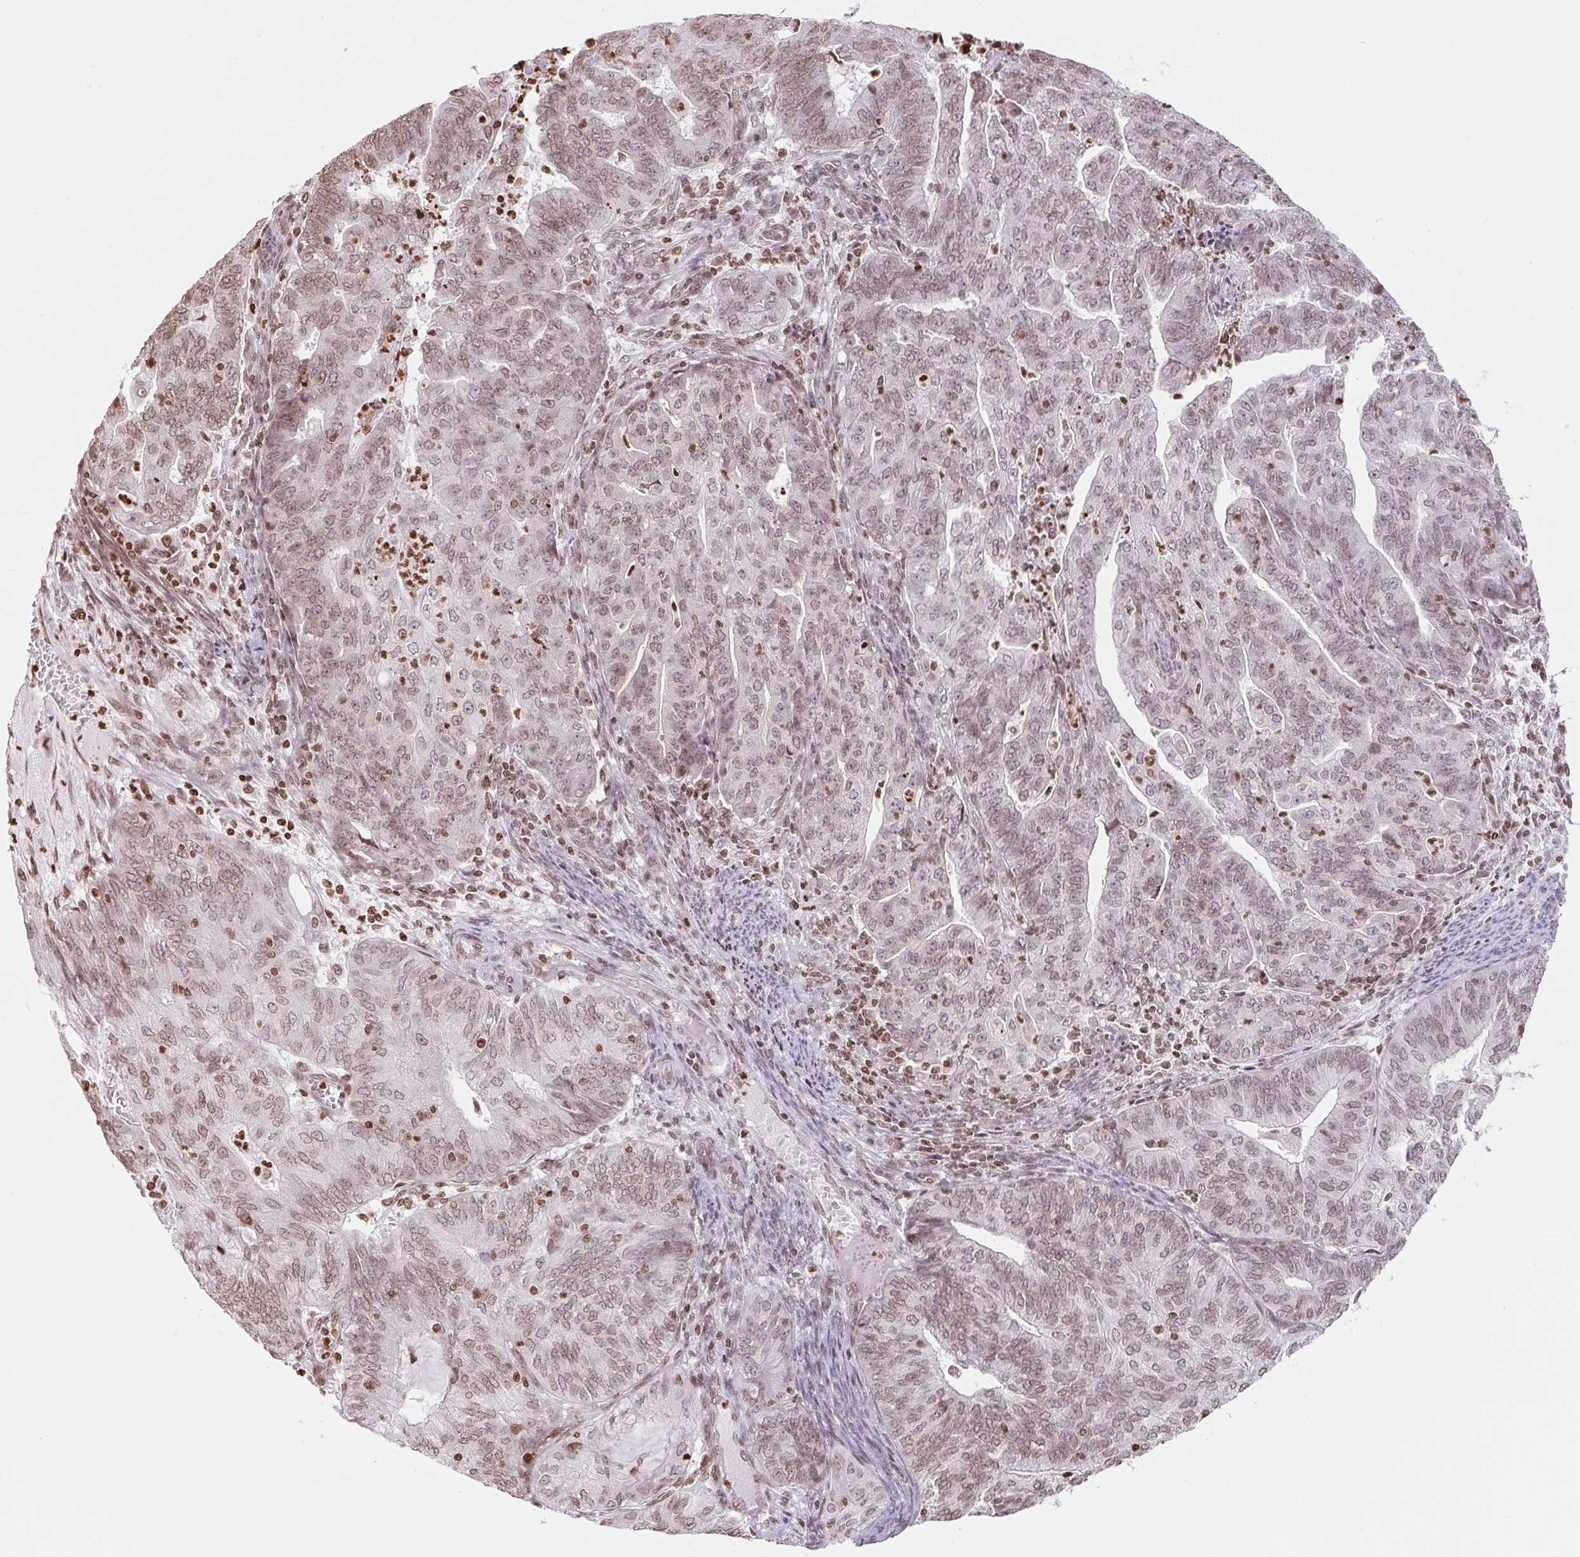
{"staining": {"intensity": "moderate", "quantity": "25%-75%", "location": "nuclear"}, "tissue": "endometrial cancer", "cell_type": "Tumor cells", "image_type": "cancer", "snomed": [{"axis": "morphology", "description": "Adenocarcinoma, NOS"}, {"axis": "topography", "description": "Endometrium"}], "caption": "This photomicrograph demonstrates adenocarcinoma (endometrial) stained with IHC to label a protein in brown. The nuclear of tumor cells show moderate positivity for the protein. Nuclei are counter-stained blue.", "gene": "SMIM12", "patient": {"sex": "female", "age": 82}}